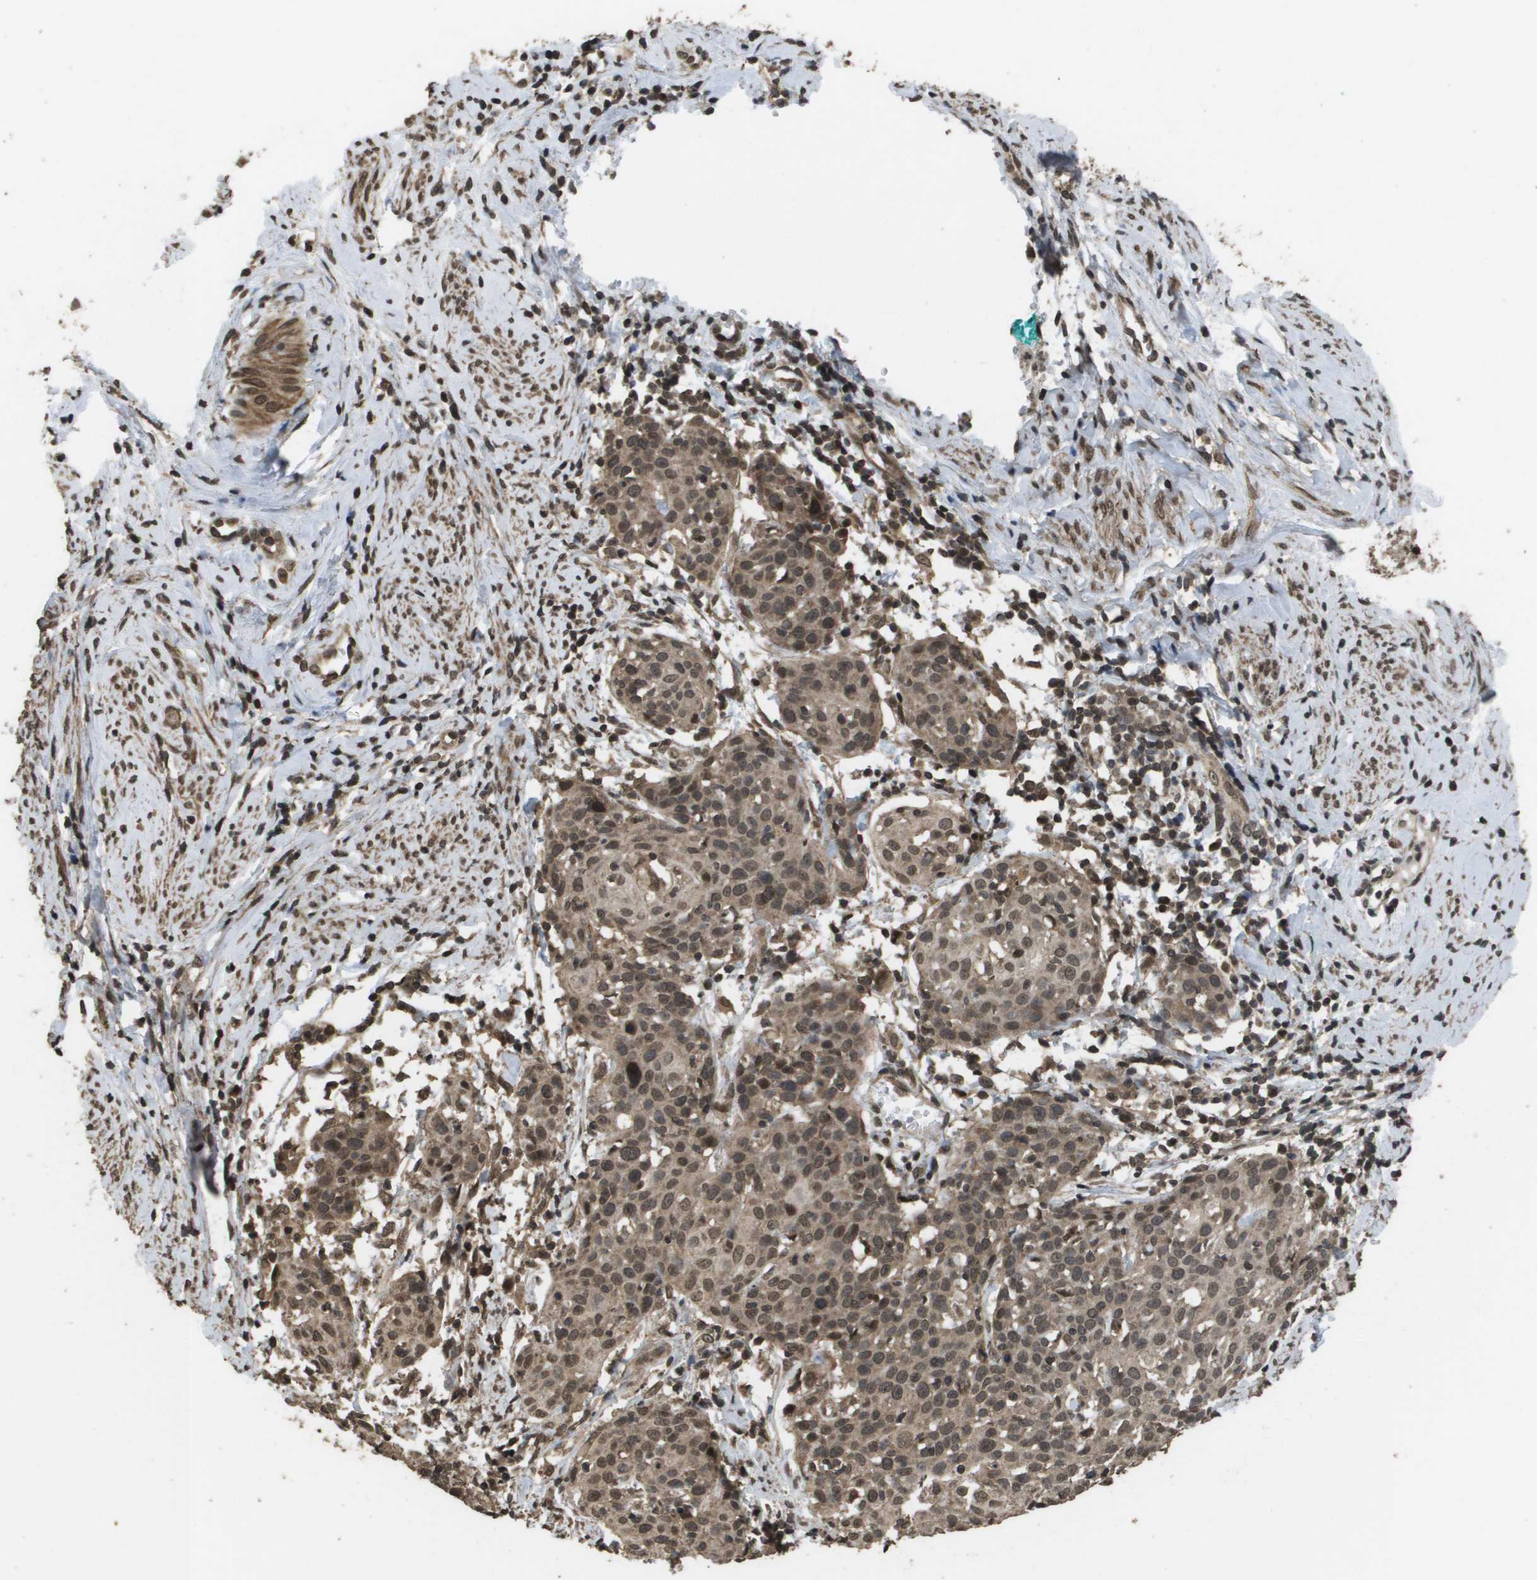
{"staining": {"intensity": "moderate", "quantity": ">75%", "location": "cytoplasmic/membranous,nuclear"}, "tissue": "cervical cancer", "cell_type": "Tumor cells", "image_type": "cancer", "snomed": [{"axis": "morphology", "description": "Squamous cell carcinoma, NOS"}, {"axis": "topography", "description": "Cervix"}], "caption": "Immunohistochemical staining of cervical squamous cell carcinoma exhibits medium levels of moderate cytoplasmic/membranous and nuclear staining in approximately >75% of tumor cells.", "gene": "AXIN2", "patient": {"sex": "female", "age": 38}}